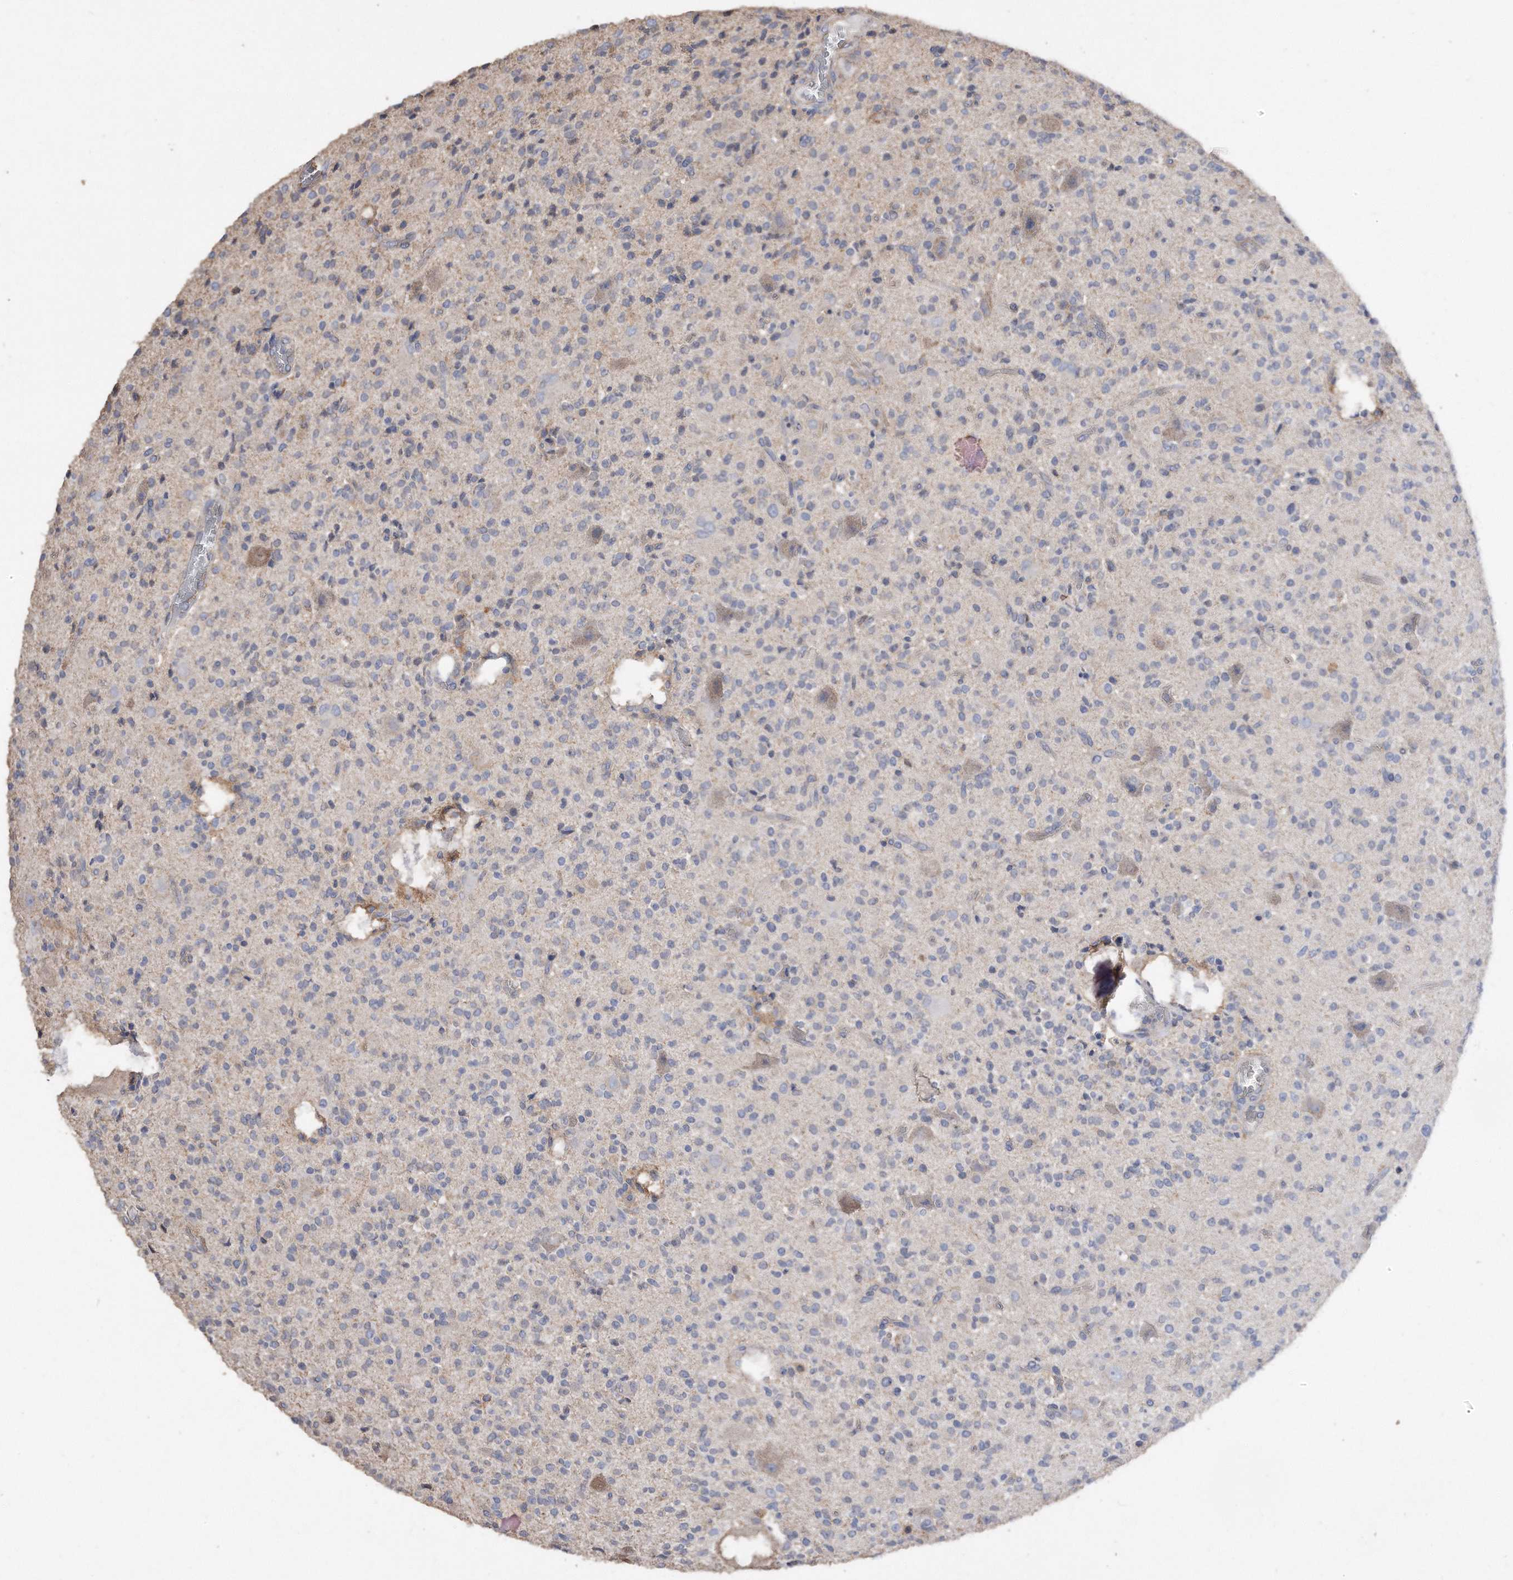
{"staining": {"intensity": "negative", "quantity": "none", "location": "none"}, "tissue": "glioma", "cell_type": "Tumor cells", "image_type": "cancer", "snomed": [{"axis": "morphology", "description": "Glioma, malignant, High grade"}, {"axis": "topography", "description": "Brain"}], "caption": "IHC histopathology image of human malignant high-grade glioma stained for a protein (brown), which demonstrates no staining in tumor cells.", "gene": "CDCP1", "patient": {"sex": "male", "age": 34}}